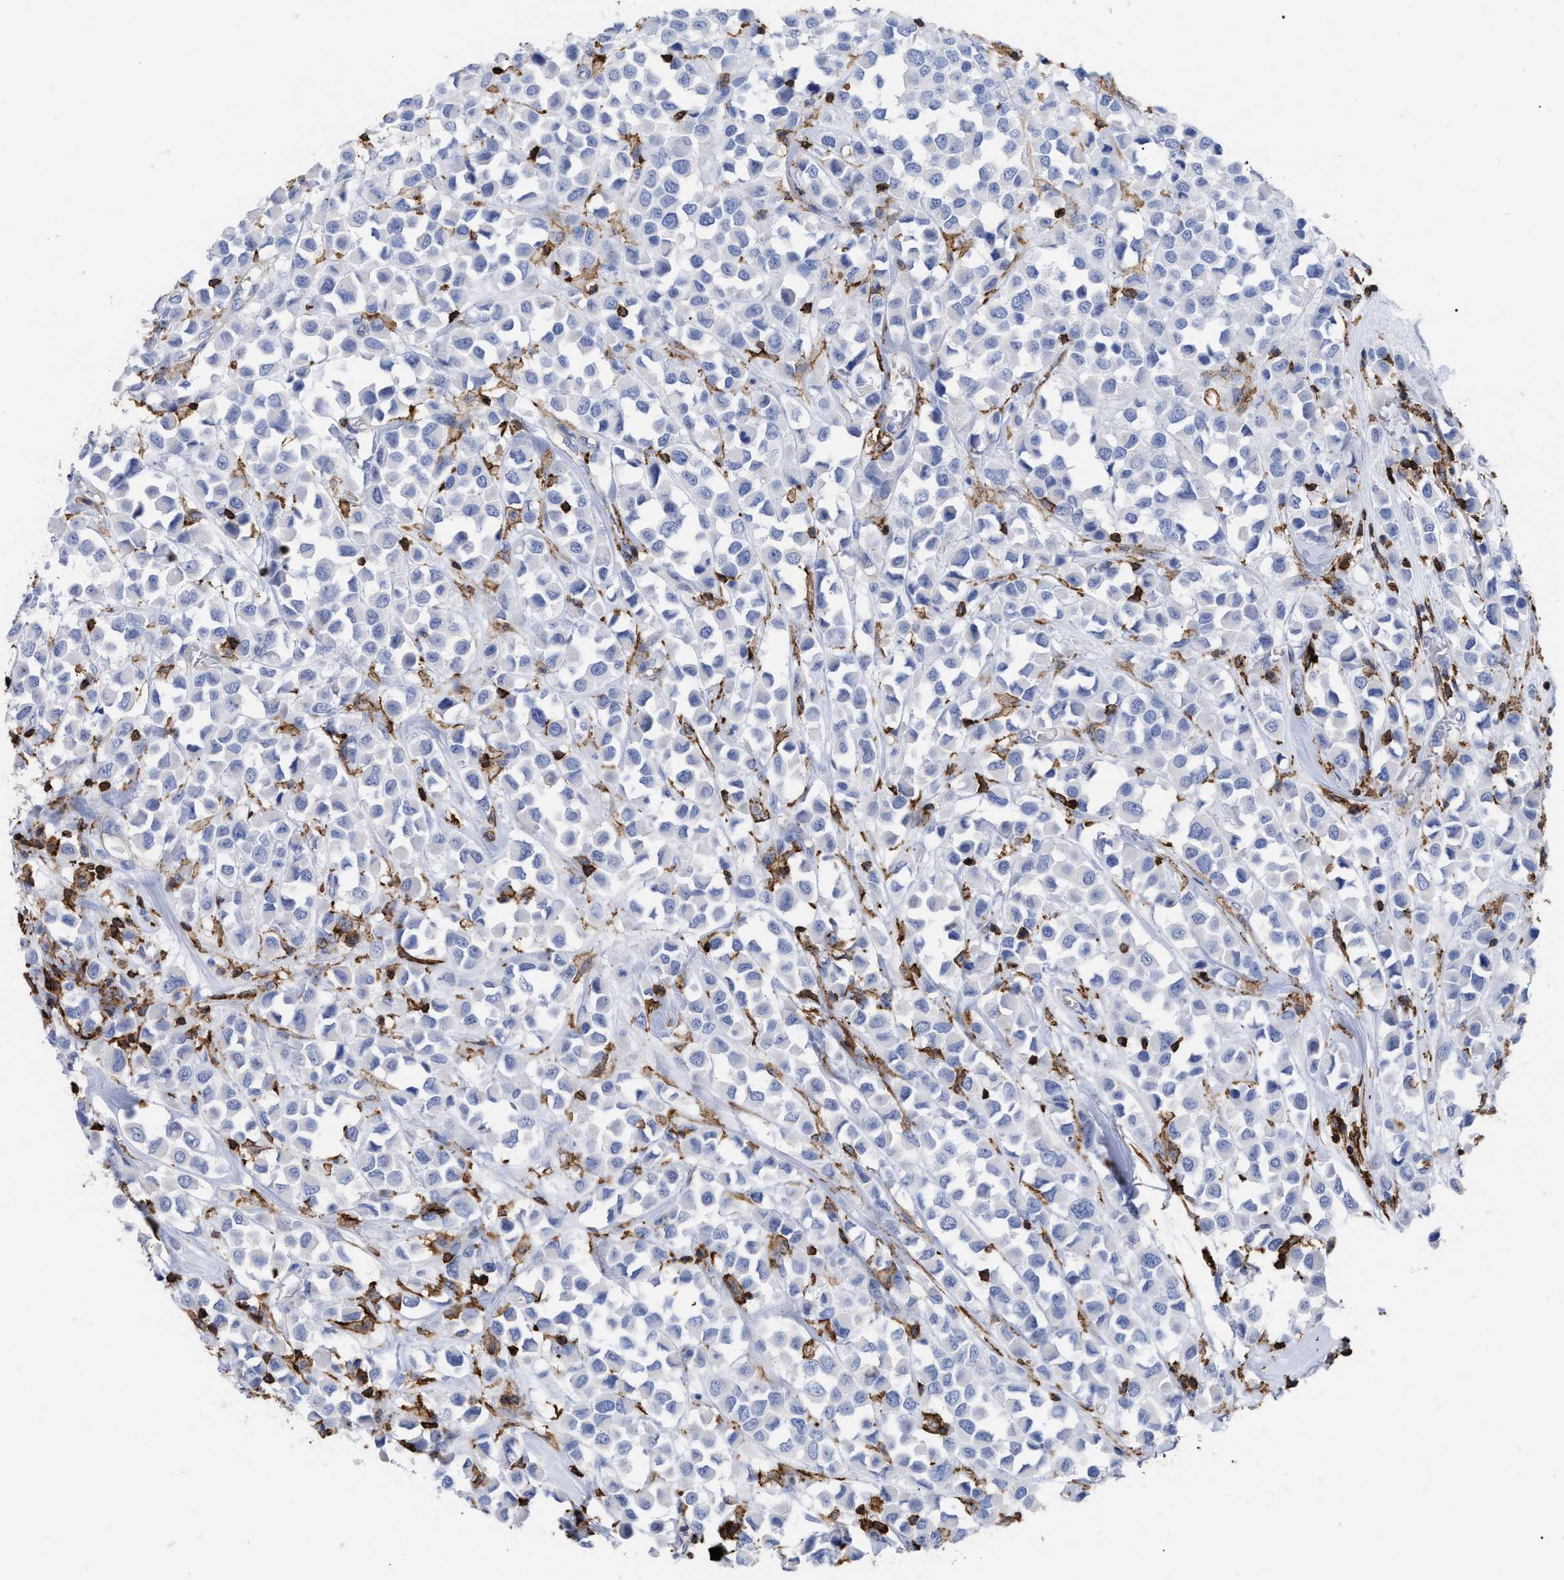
{"staining": {"intensity": "negative", "quantity": "none", "location": "none"}, "tissue": "breast cancer", "cell_type": "Tumor cells", "image_type": "cancer", "snomed": [{"axis": "morphology", "description": "Duct carcinoma"}, {"axis": "topography", "description": "Breast"}], "caption": "High power microscopy histopathology image of an IHC image of breast intraductal carcinoma, revealing no significant expression in tumor cells.", "gene": "HCLS1", "patient": {"sex": "female", "age": 61}}